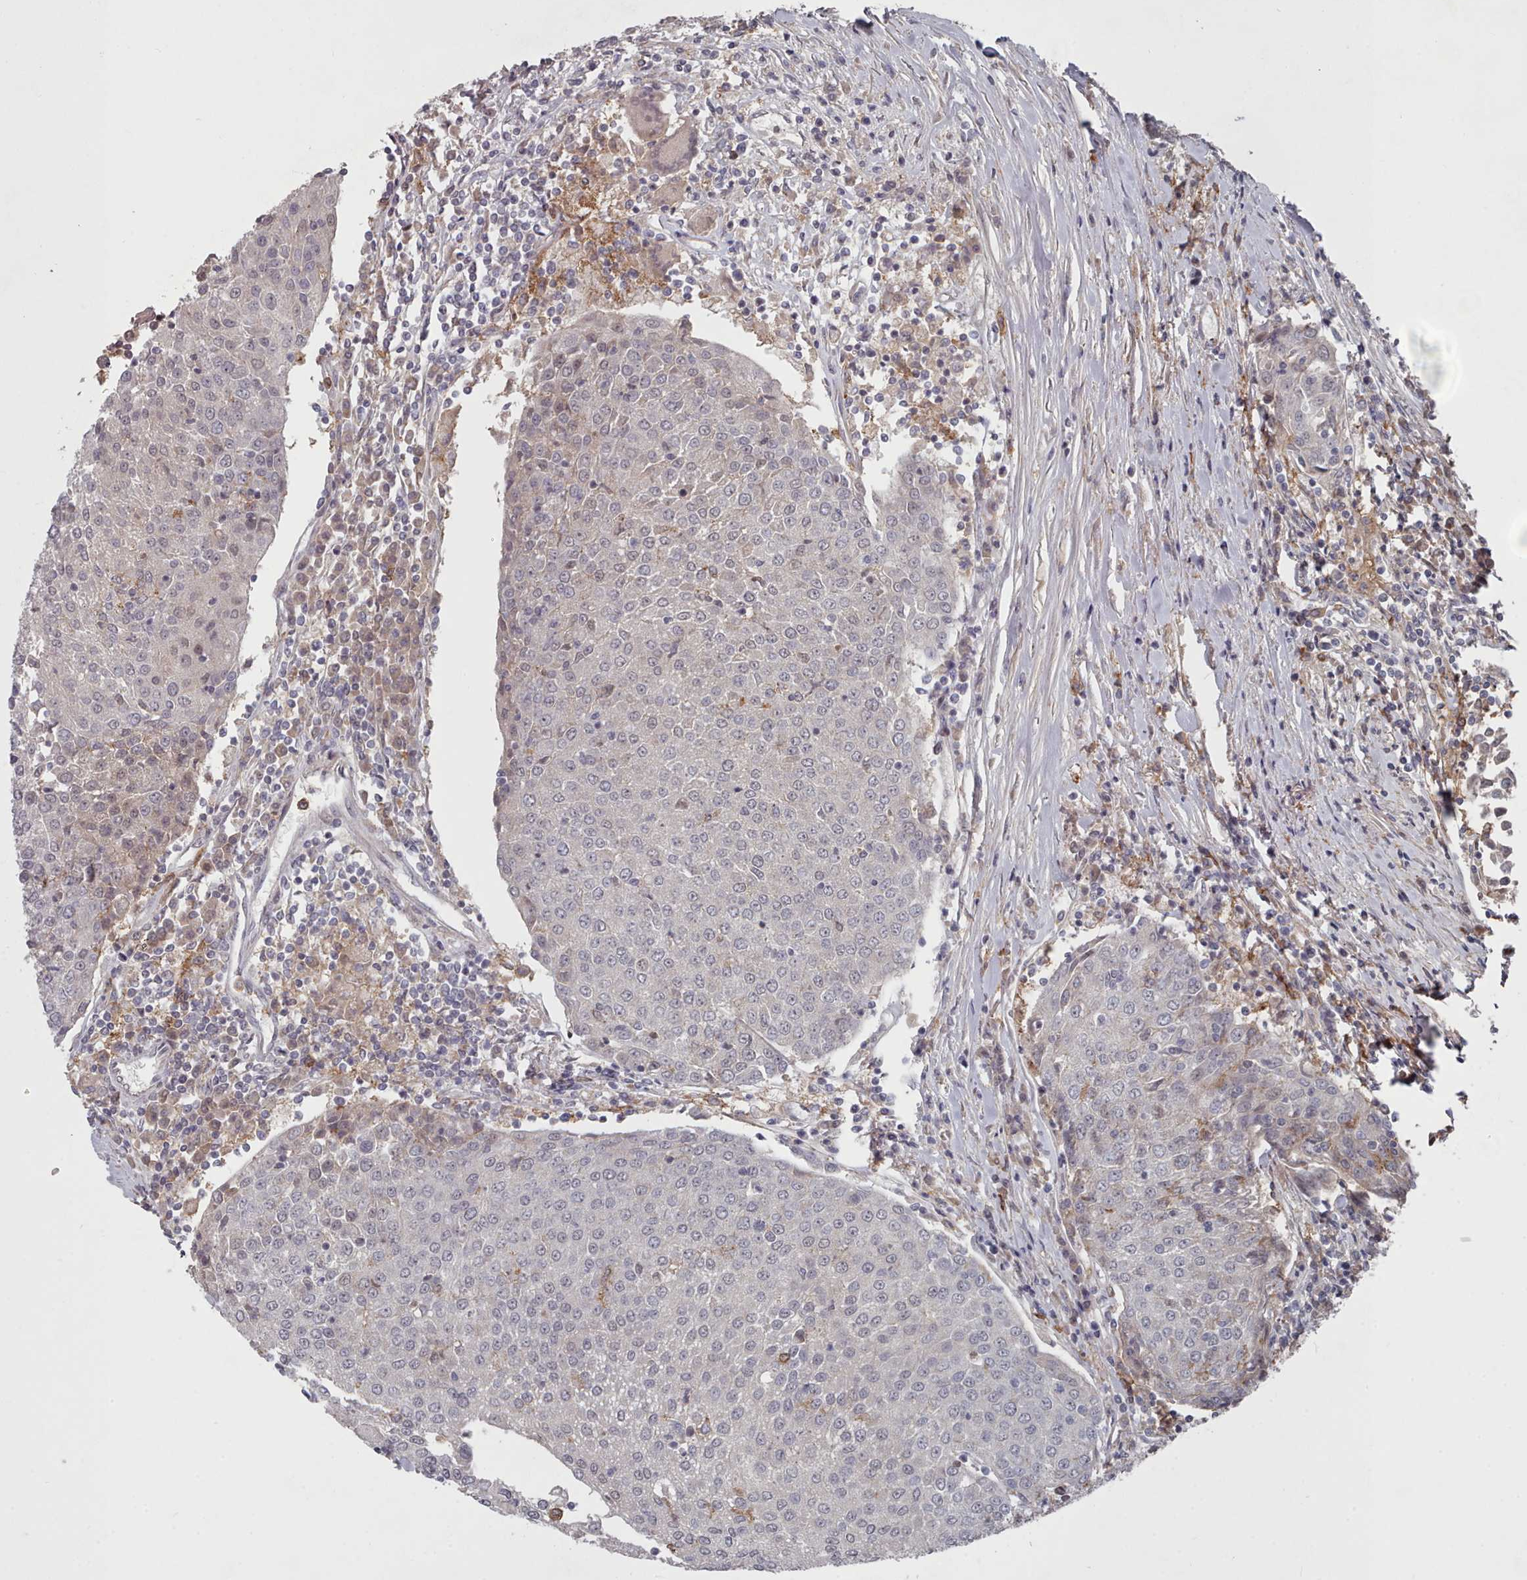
{"staining": {"intensity": "weak", "quantity": "<25%", "location": "nuclear"}, "tissue": "urothelial cancer", "cell_type": "Tumor cells", "image_type": "cancer", "snomed": [{"axis": "morphology", "description": "Urothelial carcinoma, High grade"}, {"axis": "topography", "description": "Urinary bladder"}], "caption": "An IHC micrograph of urothelial carcinoma (high-grade) is shown. There is no staining in tumor cells of urothelial carcinoma (high-grade).", "gene": "COL8A2", "patient": {"sex": "female", "age": 85}}